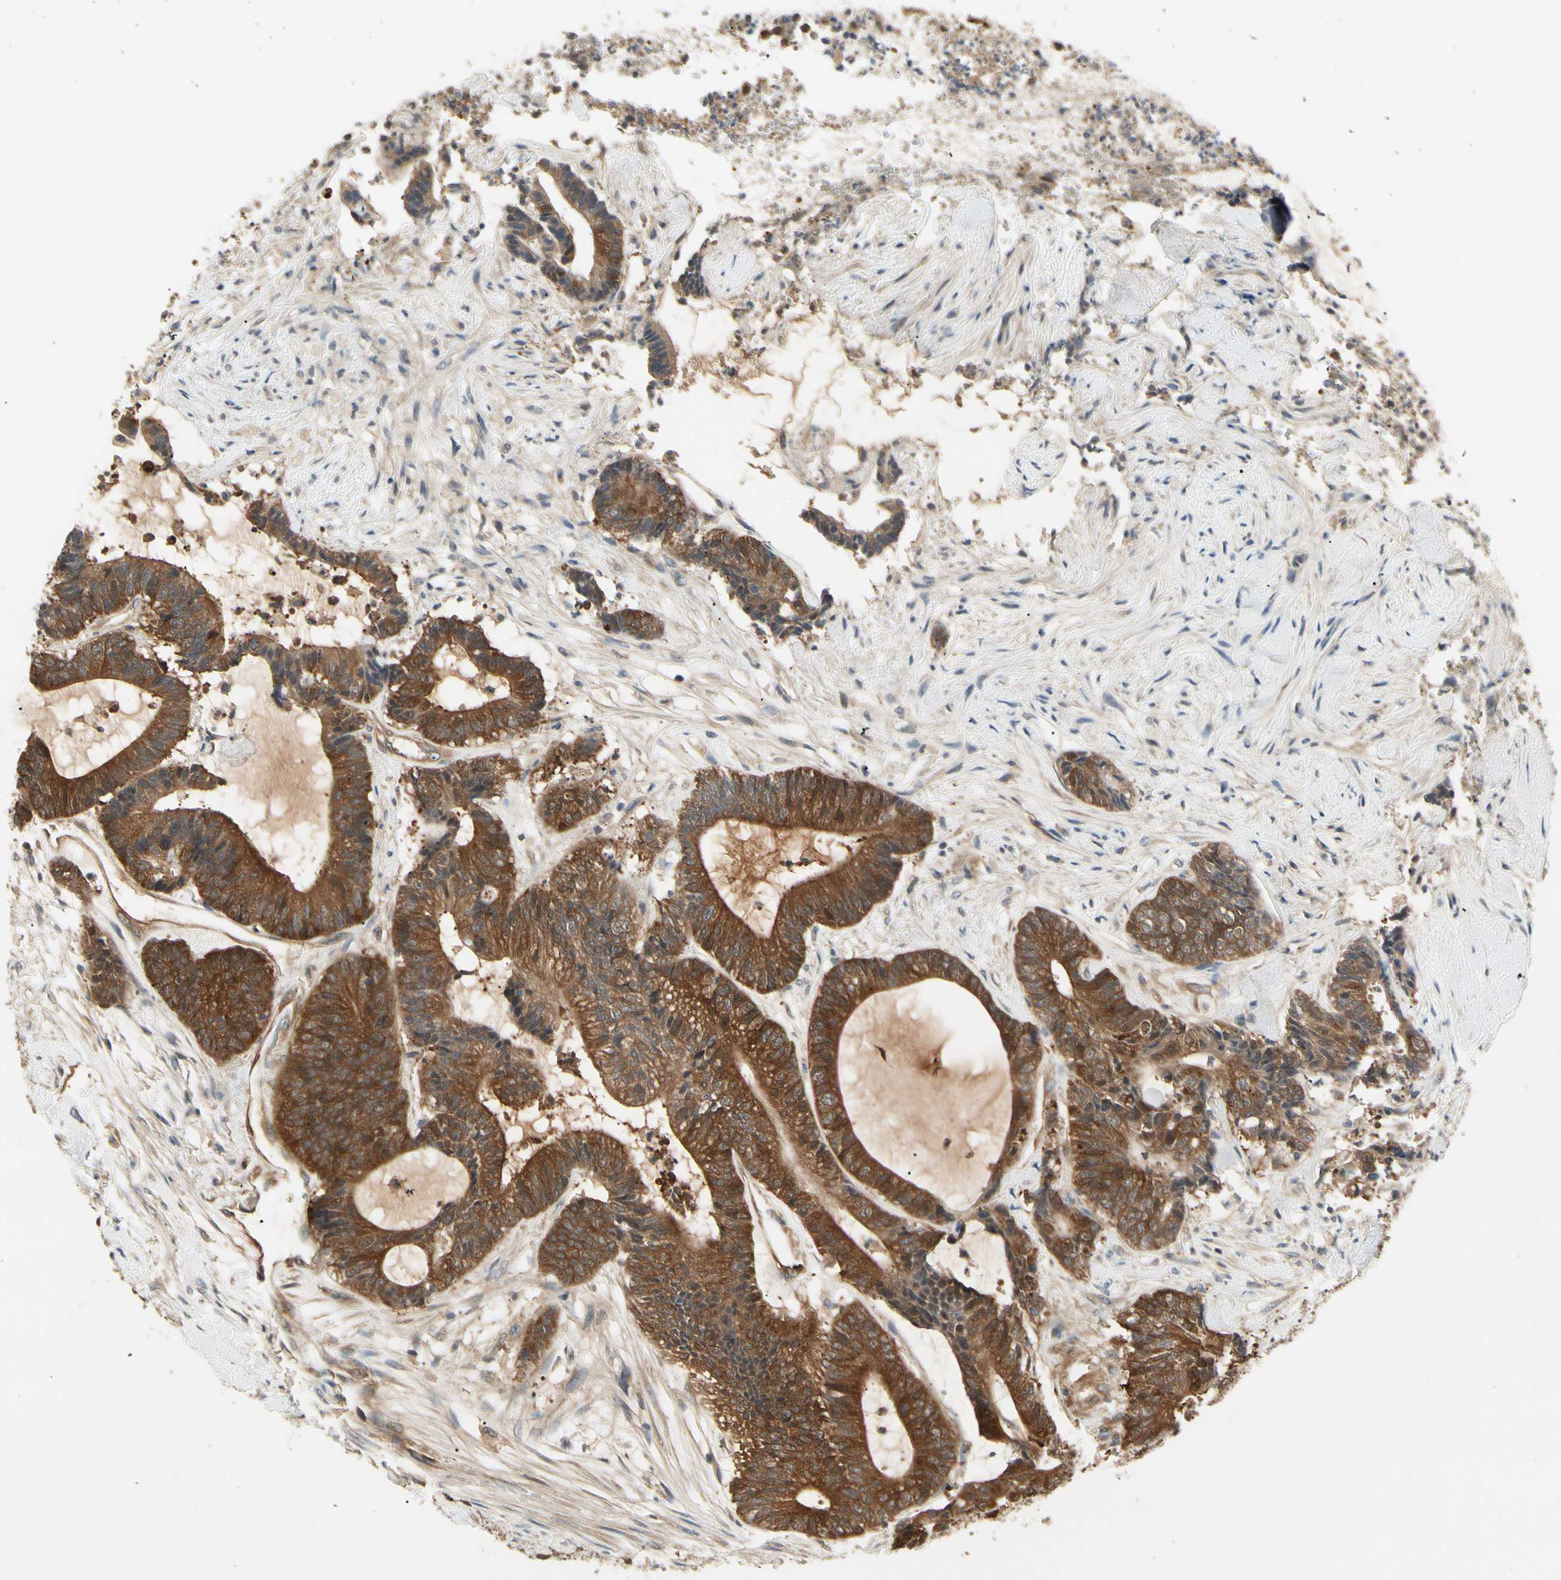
{"staining": {"intensity": "strong", "quantity": ">75%", "location": "cytoplasmic/membranous"}, "tissue": "colorectal cancer", "cell_type": "Tumor cells", "image_type": "cancer", "snomed": [{"axis": "morphology", "description": "Adenocarcinoma, NOS"}, {"axis": "topography", "description": "Colon"}], "caption": "DAB (3,3'-diaminobenzidine) immunohistochemical staining of human colorectal adenocarcinoma exhibits strong cytoplasmic/membranous protein staining in about >75% of tumor cells.", "gene": "NME1-NME2", "patient": {"sex": "female", "age": 84}}